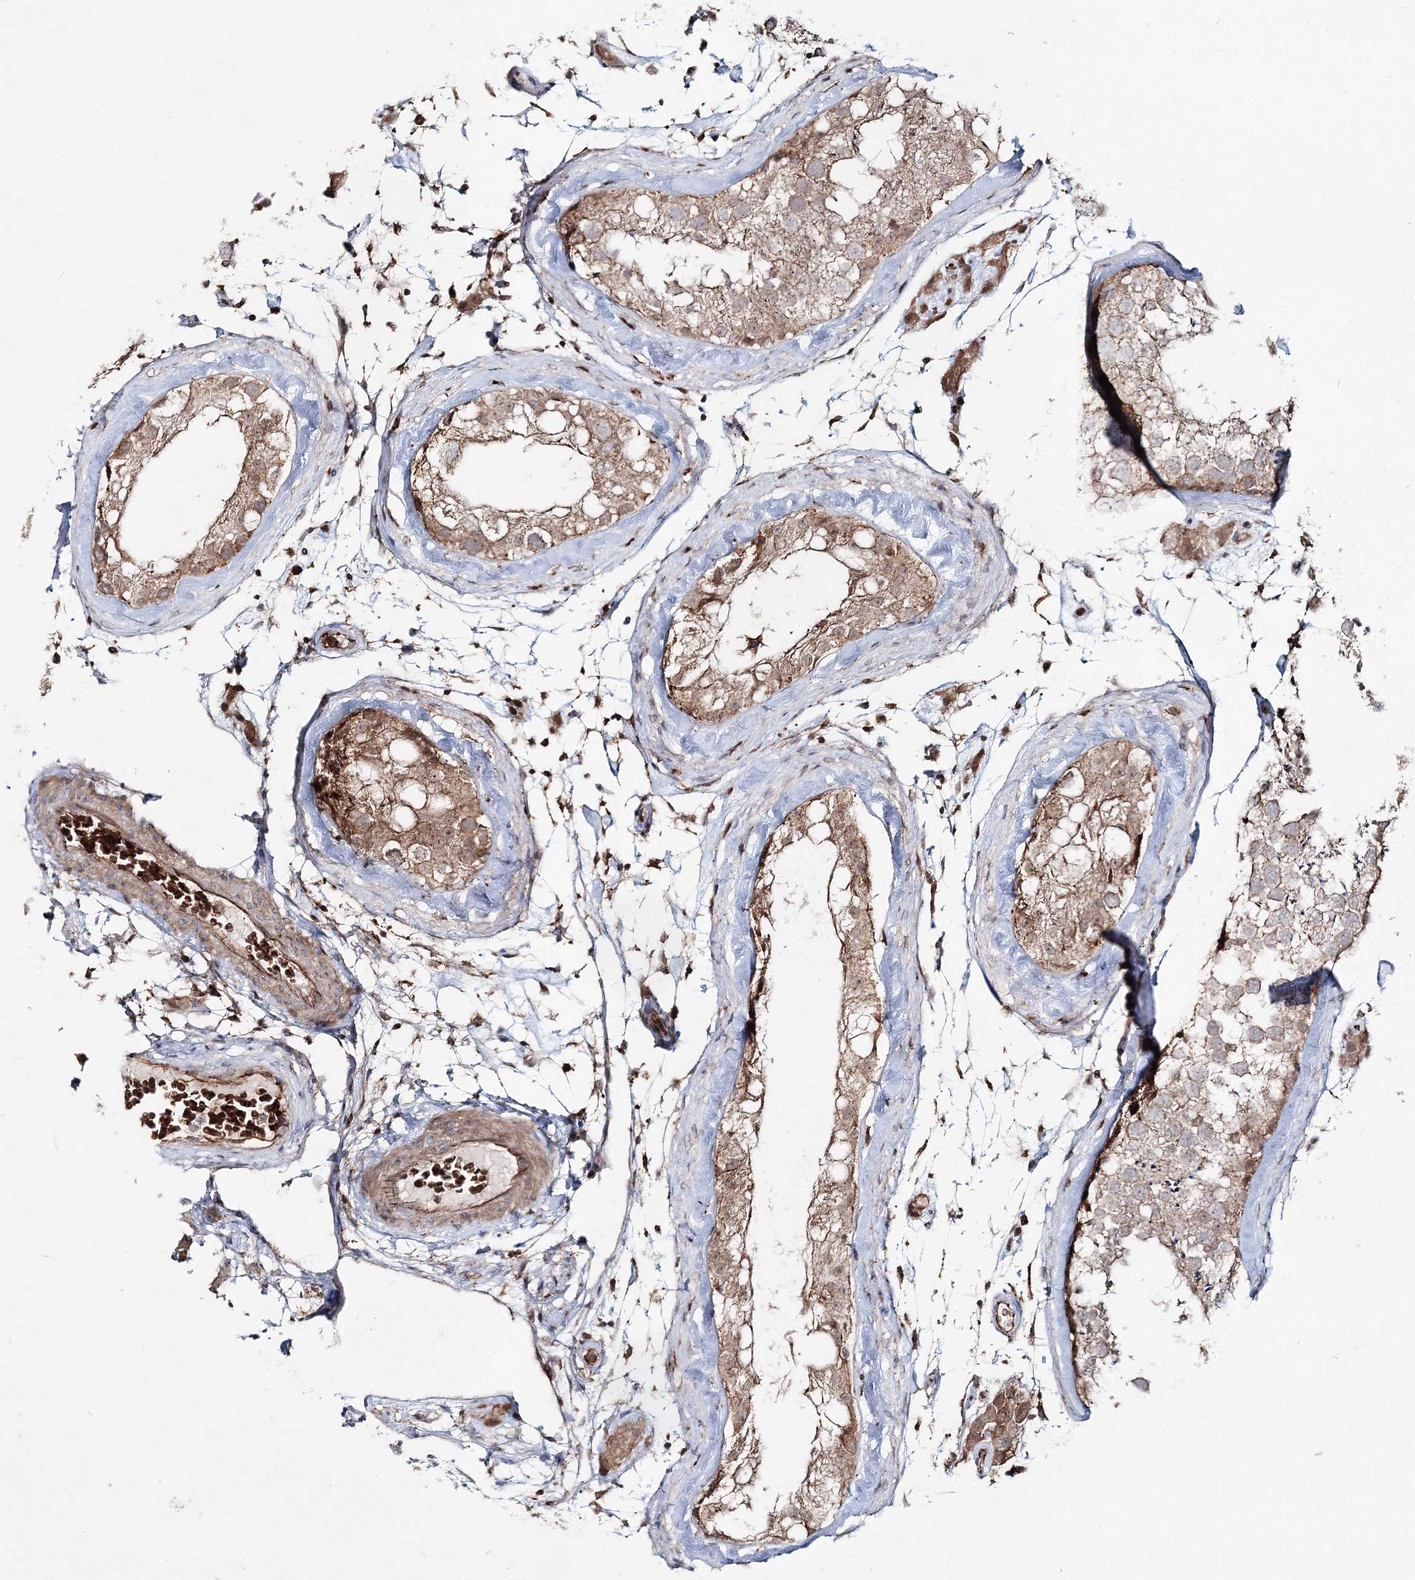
{"staining": {"intensity": "moderate", "quantity": ">75%", "location": "cytoplasmic/membranous"}, "tissue": "testis", "cell_type": "Cells in seminiferous ducts", "image_type": "normal", "snomed": [{"axis": "morphology", "description": "Normal tissue, NOS"}, {"axis": "topography", "description": "Testis"}], "caption": "Immunohistochemical staining of unremarkable human testis demonstrates >75% levels of moderate cytoplasmic/membranous protein expression in about >75% of cells in seminiferous ducts.", "gene": "PCBD2", "patient": {"sex": "male", "age": 46}}